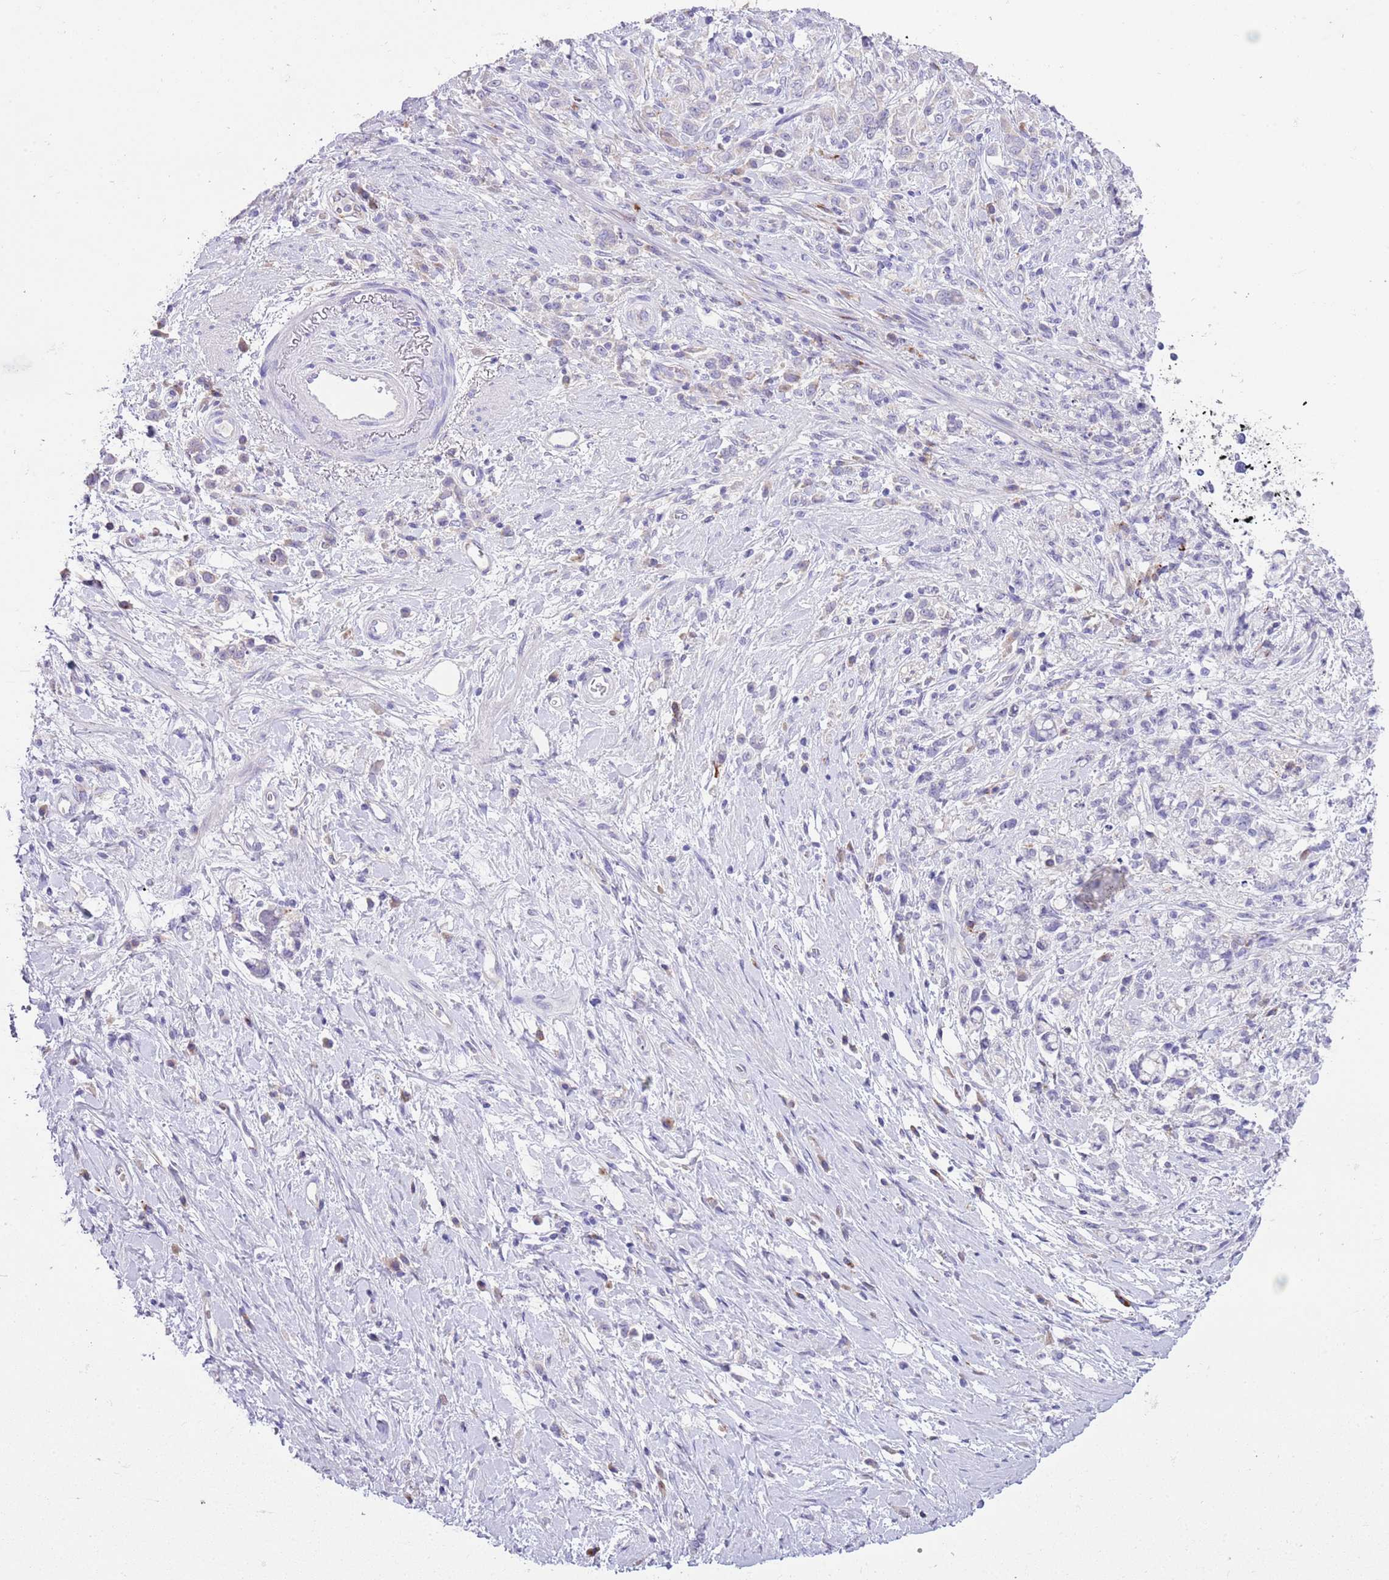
{"staining": {"intensity": "negative", "quantity": "none", "location": "none"}, "tissue": "stomach cancer", "cell_type": "Tumor cells", "image_type": "cancer", "snomed": [{"axis": "morphology", "description": "Adenocarcinoma, NOS"}, {"axis": "topography", "description": "Stomach"}], "caption": "There is no significant expression in tumor cells of stomach adenocarcinoma.", "gene": "CLEC2A", "patient": {"sex": "female", "age": 60}}